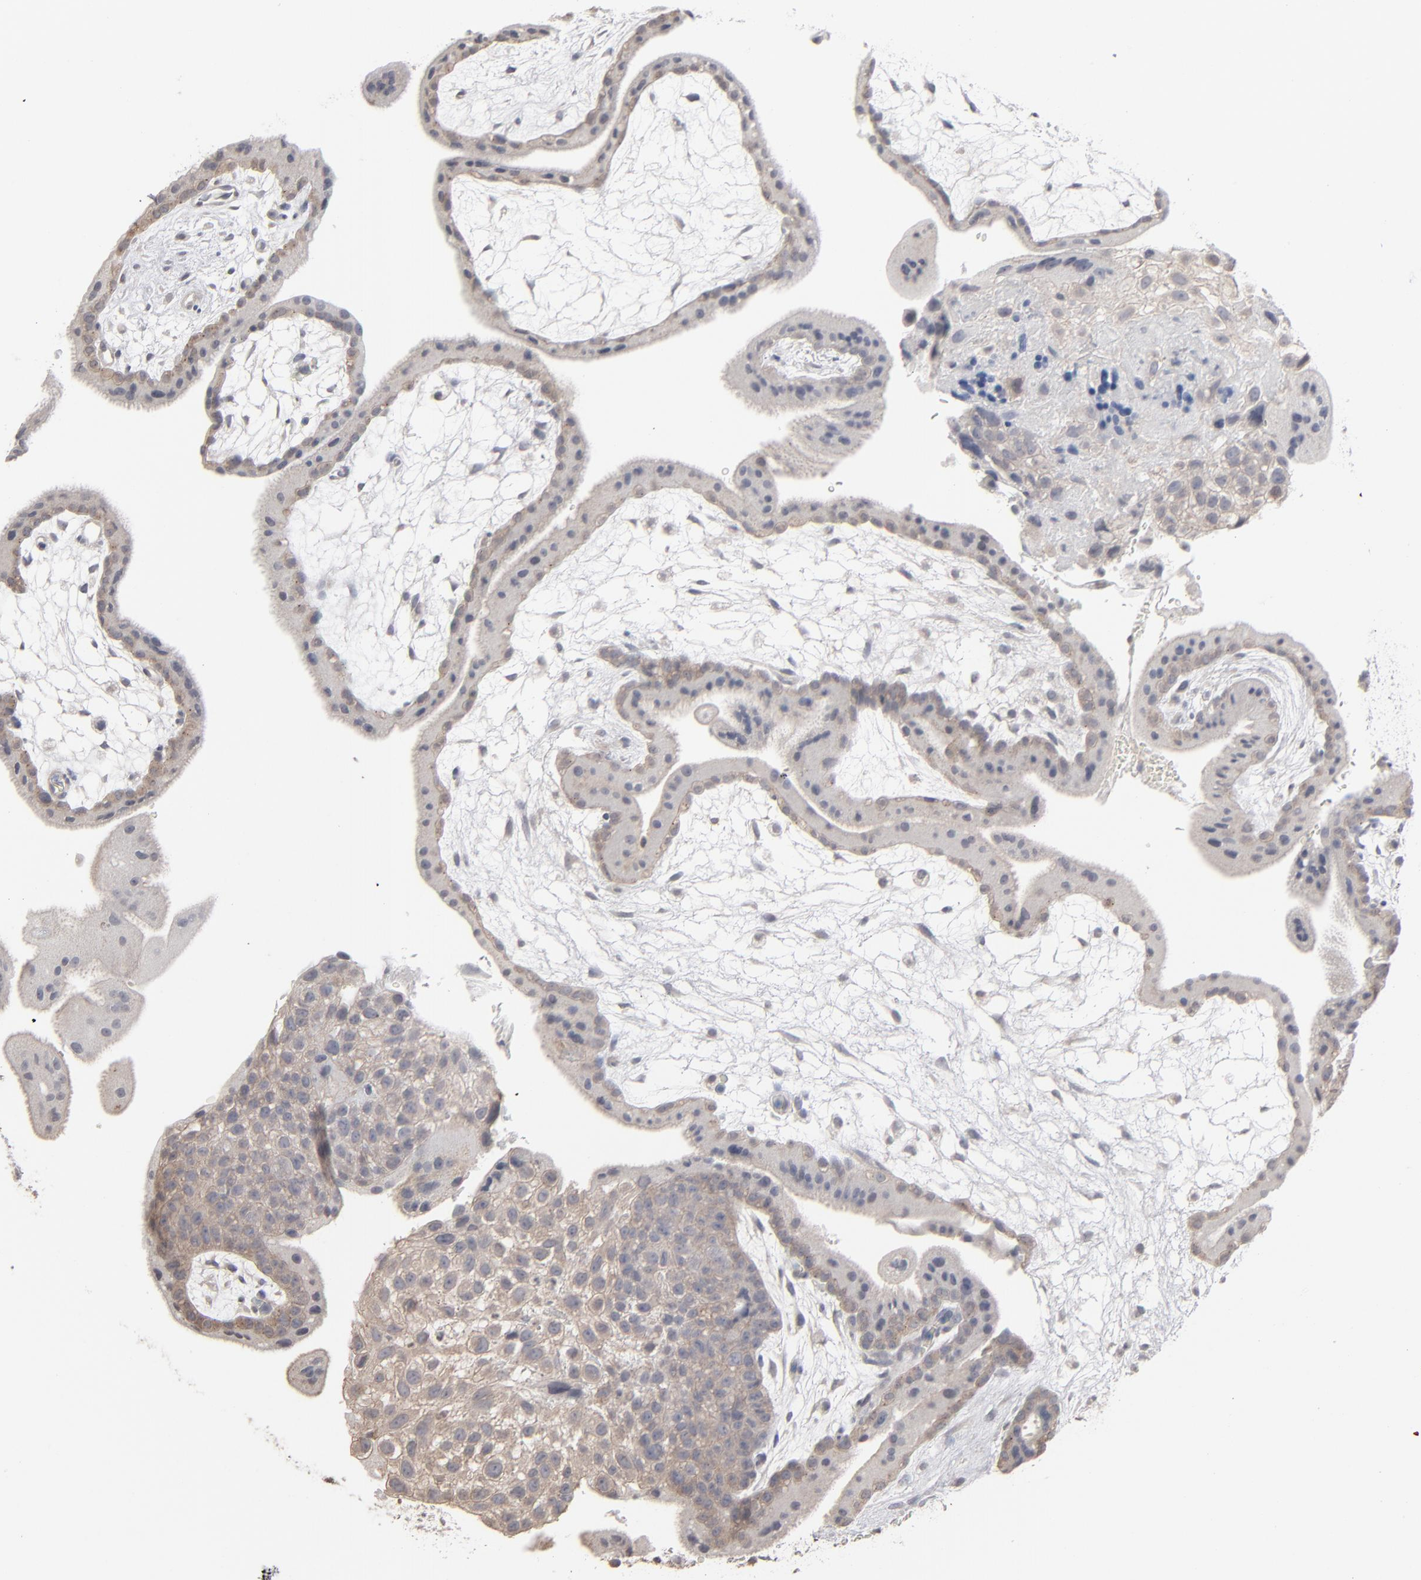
{"staining": {"intensity": "weak", "quantity": ">75%", "location": "cytoplasmic/membranous"}, "tissue": "placenta", "cell_type": "Decidual cells", "image_type": "normal", "snomed": [{"axis": "morphology", "description": "Normal tissue, NOS"}, {"axis": "topography", "description": "Placenta"}], "caption": "About >75% of decidual cells in normal human placenta reveal weak cytoplasmic/membranous protein staining as visualized by brown immunohistochemical staining.", "gene": "STAT4", "patient": {"sex": "female", "age": 35}}